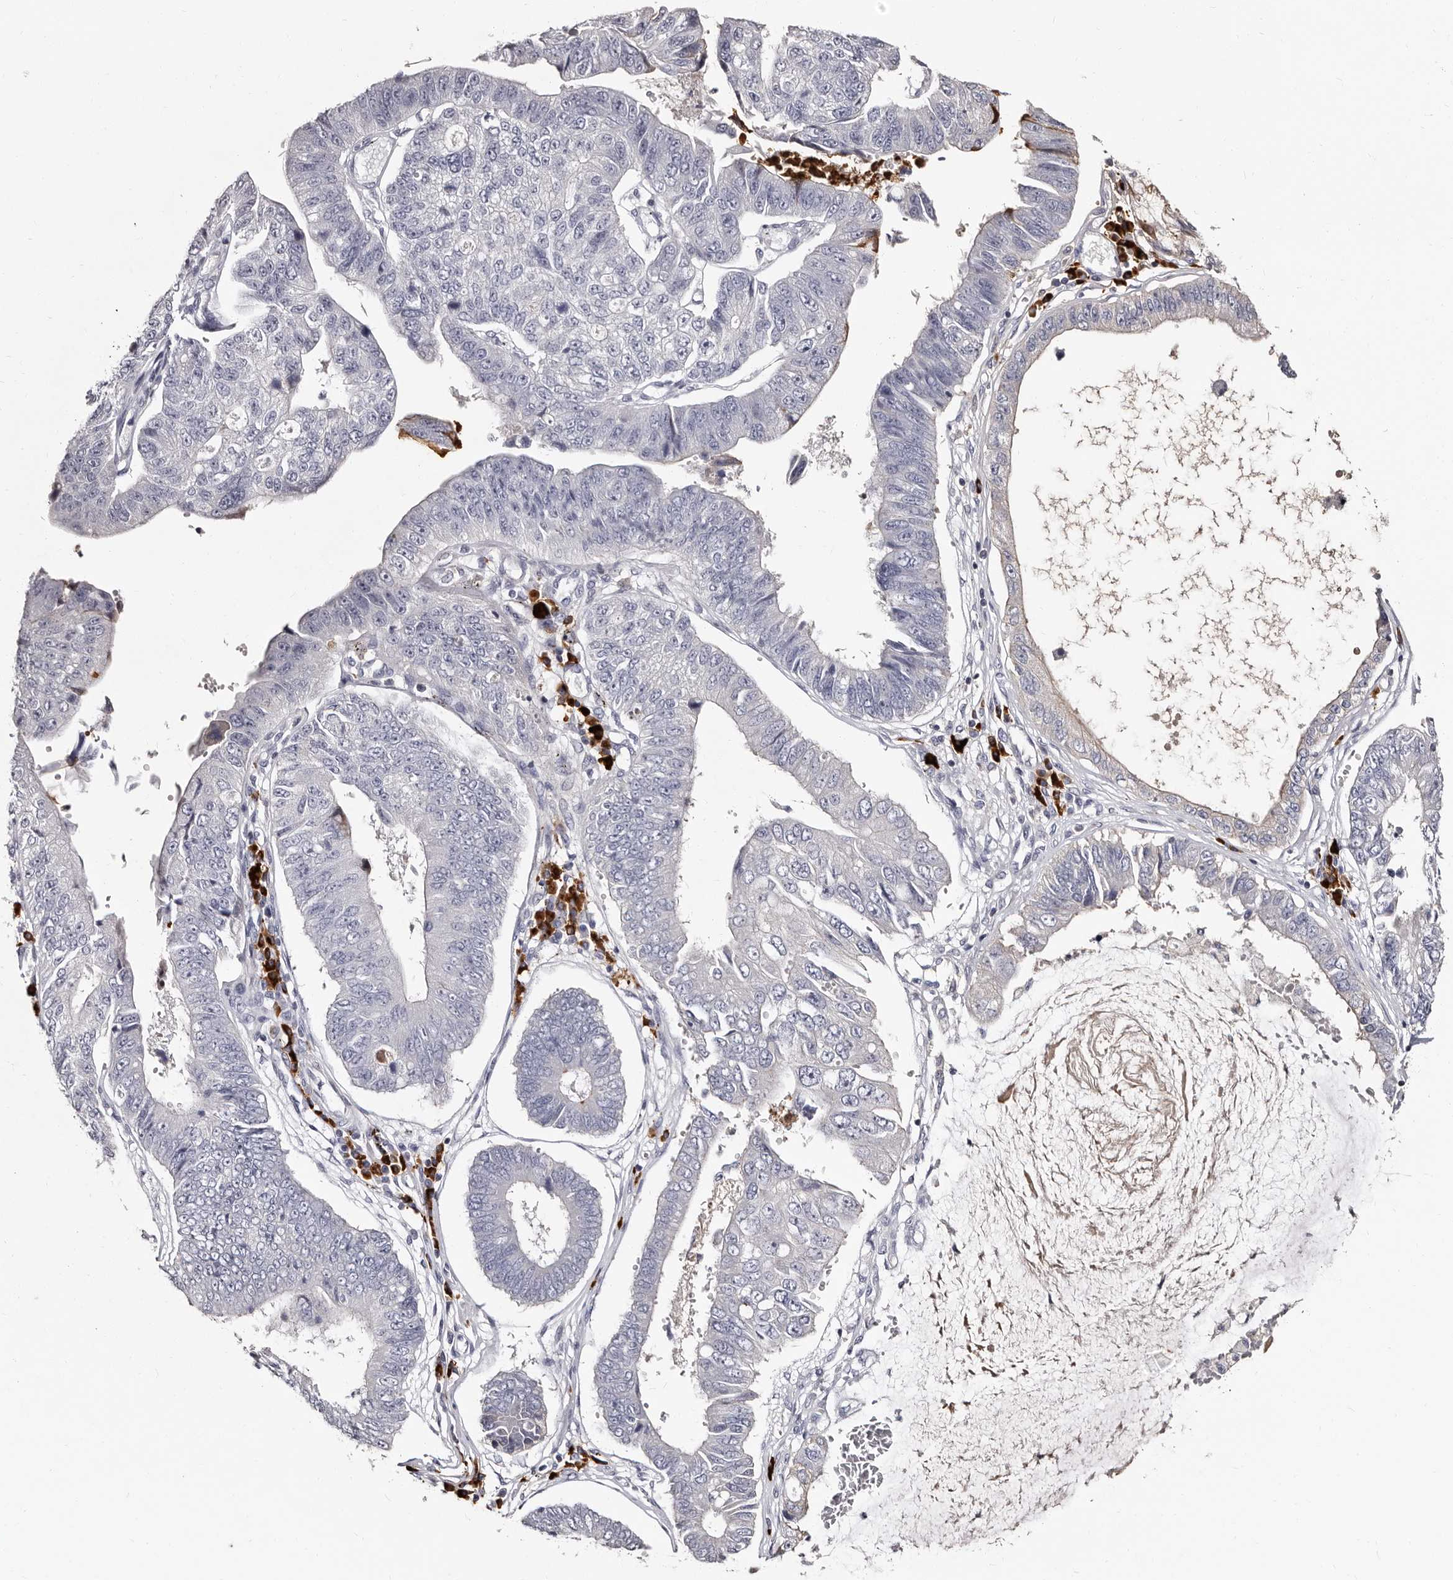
{"staining": {"intensity": "negative", "quantity": "none", "location": "none"}, "tissue": "stomach cancer", "cell_type": "Tumor cells", "image_type": "cancer", "snomed": [{"axis": "morphology", "description": "Adenocarcinoma, NOS"}, {"axis": "topography", "description": "Stomach"}], "caption": "The histopathology image displays no staining of tumor cells in stomach cancer (adenocarcinoma).", "gene": "TBC1D22B", "patient": {"sex": "male", "age": 59}}